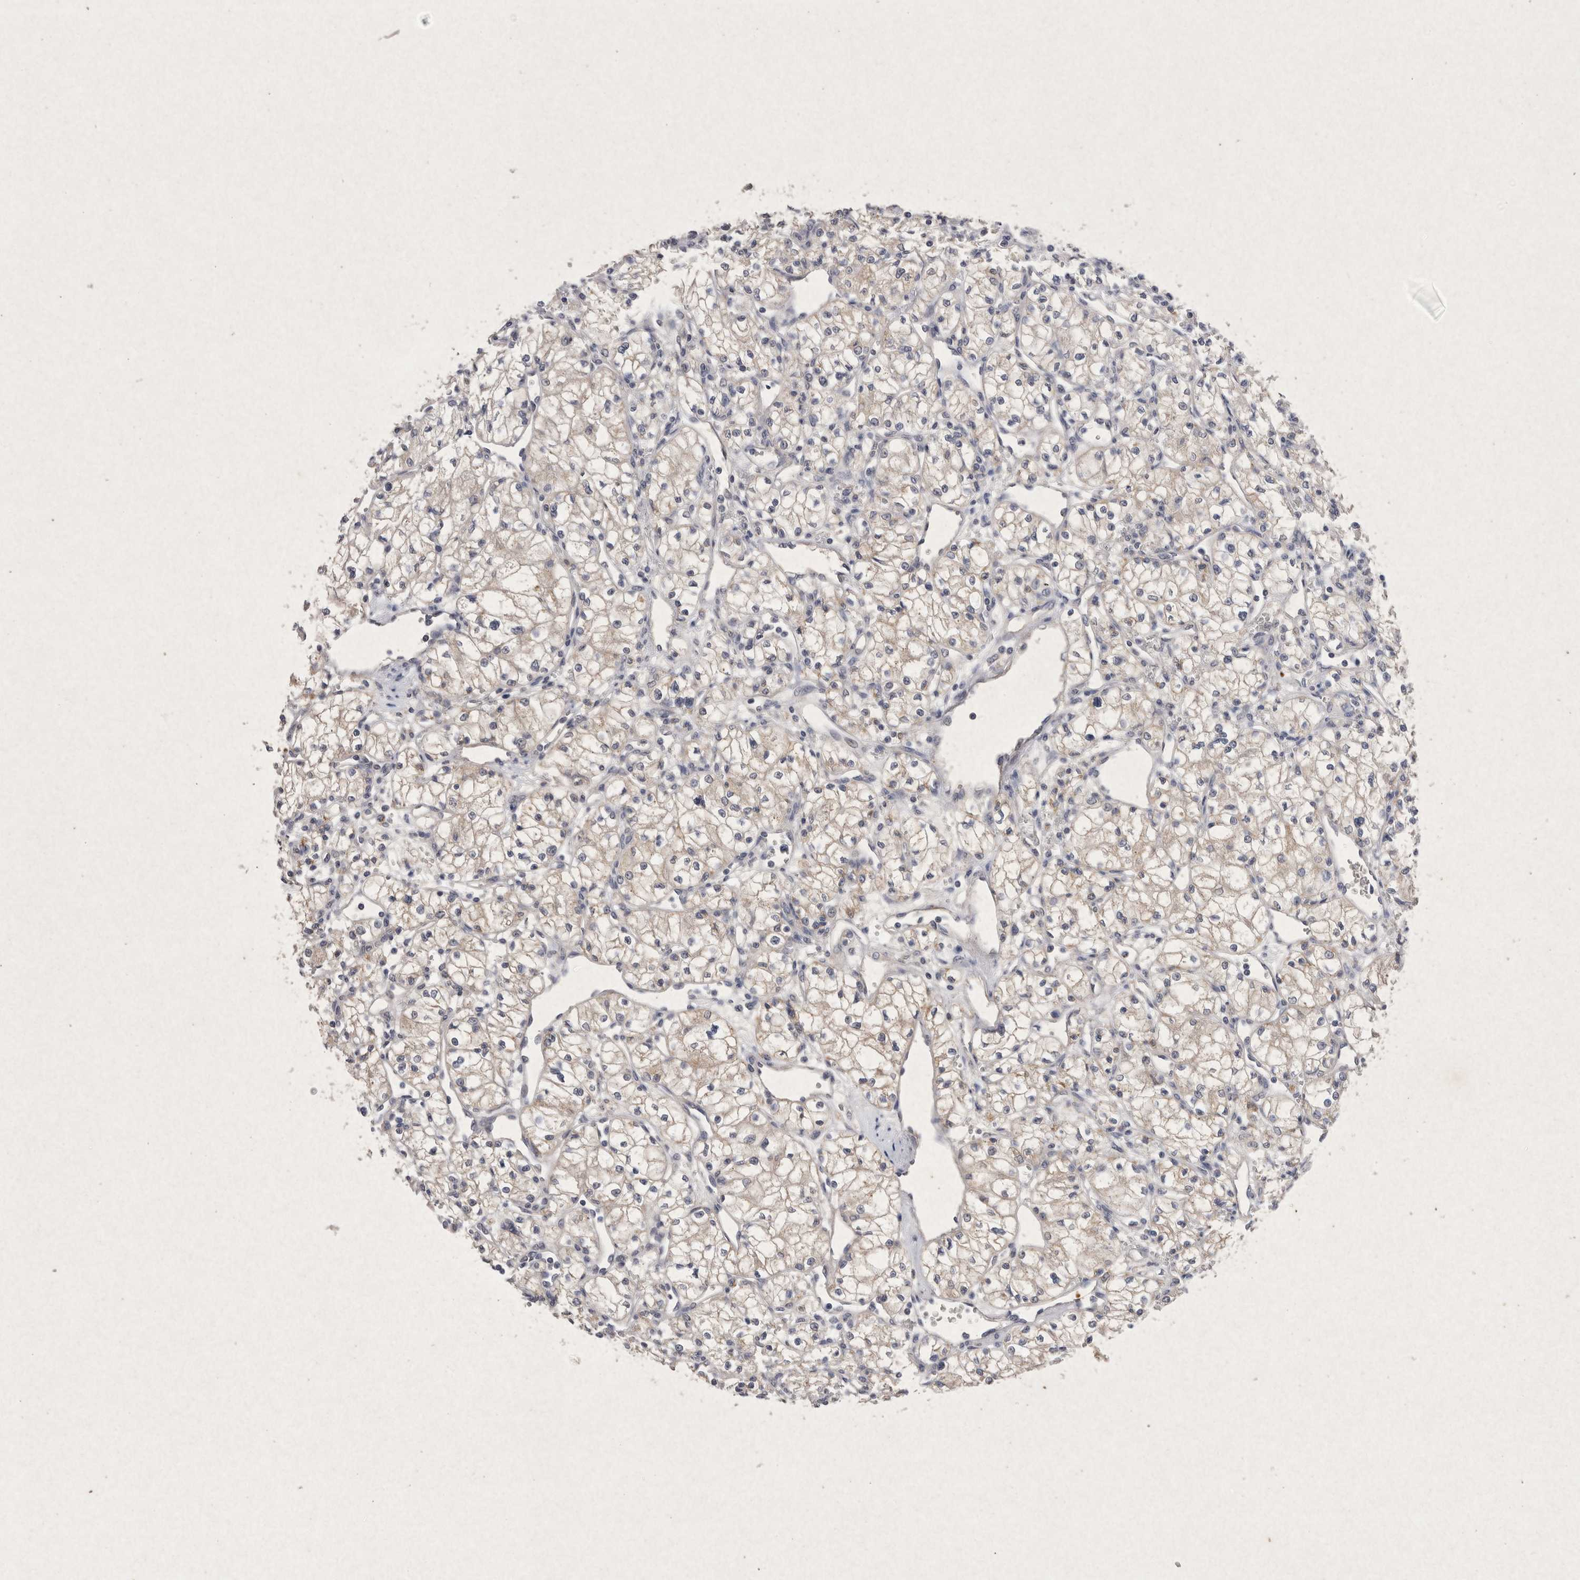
{"staining": {"intensity": "weak", "quantity": "25%-75%", "location": "cytoplasmic/membranous"}, "tissue": "renal cancer", "cell_type": "Tumor cells", "image_type": "cancer", "snomed": [{"axis": "morphology", "description": "Normal tissue, NOS"}, {"axis": "morphology", "description": "Adenocarcinoma, NOS"}, {"axis": "topography", "description": "Kidney"}], "caption": "Renal adenocarcinoma stained with a protein marker reveals weak staining in tumor cells.", "gene": "RASSF3", "patient": {"sex": "male", "age": 59}}